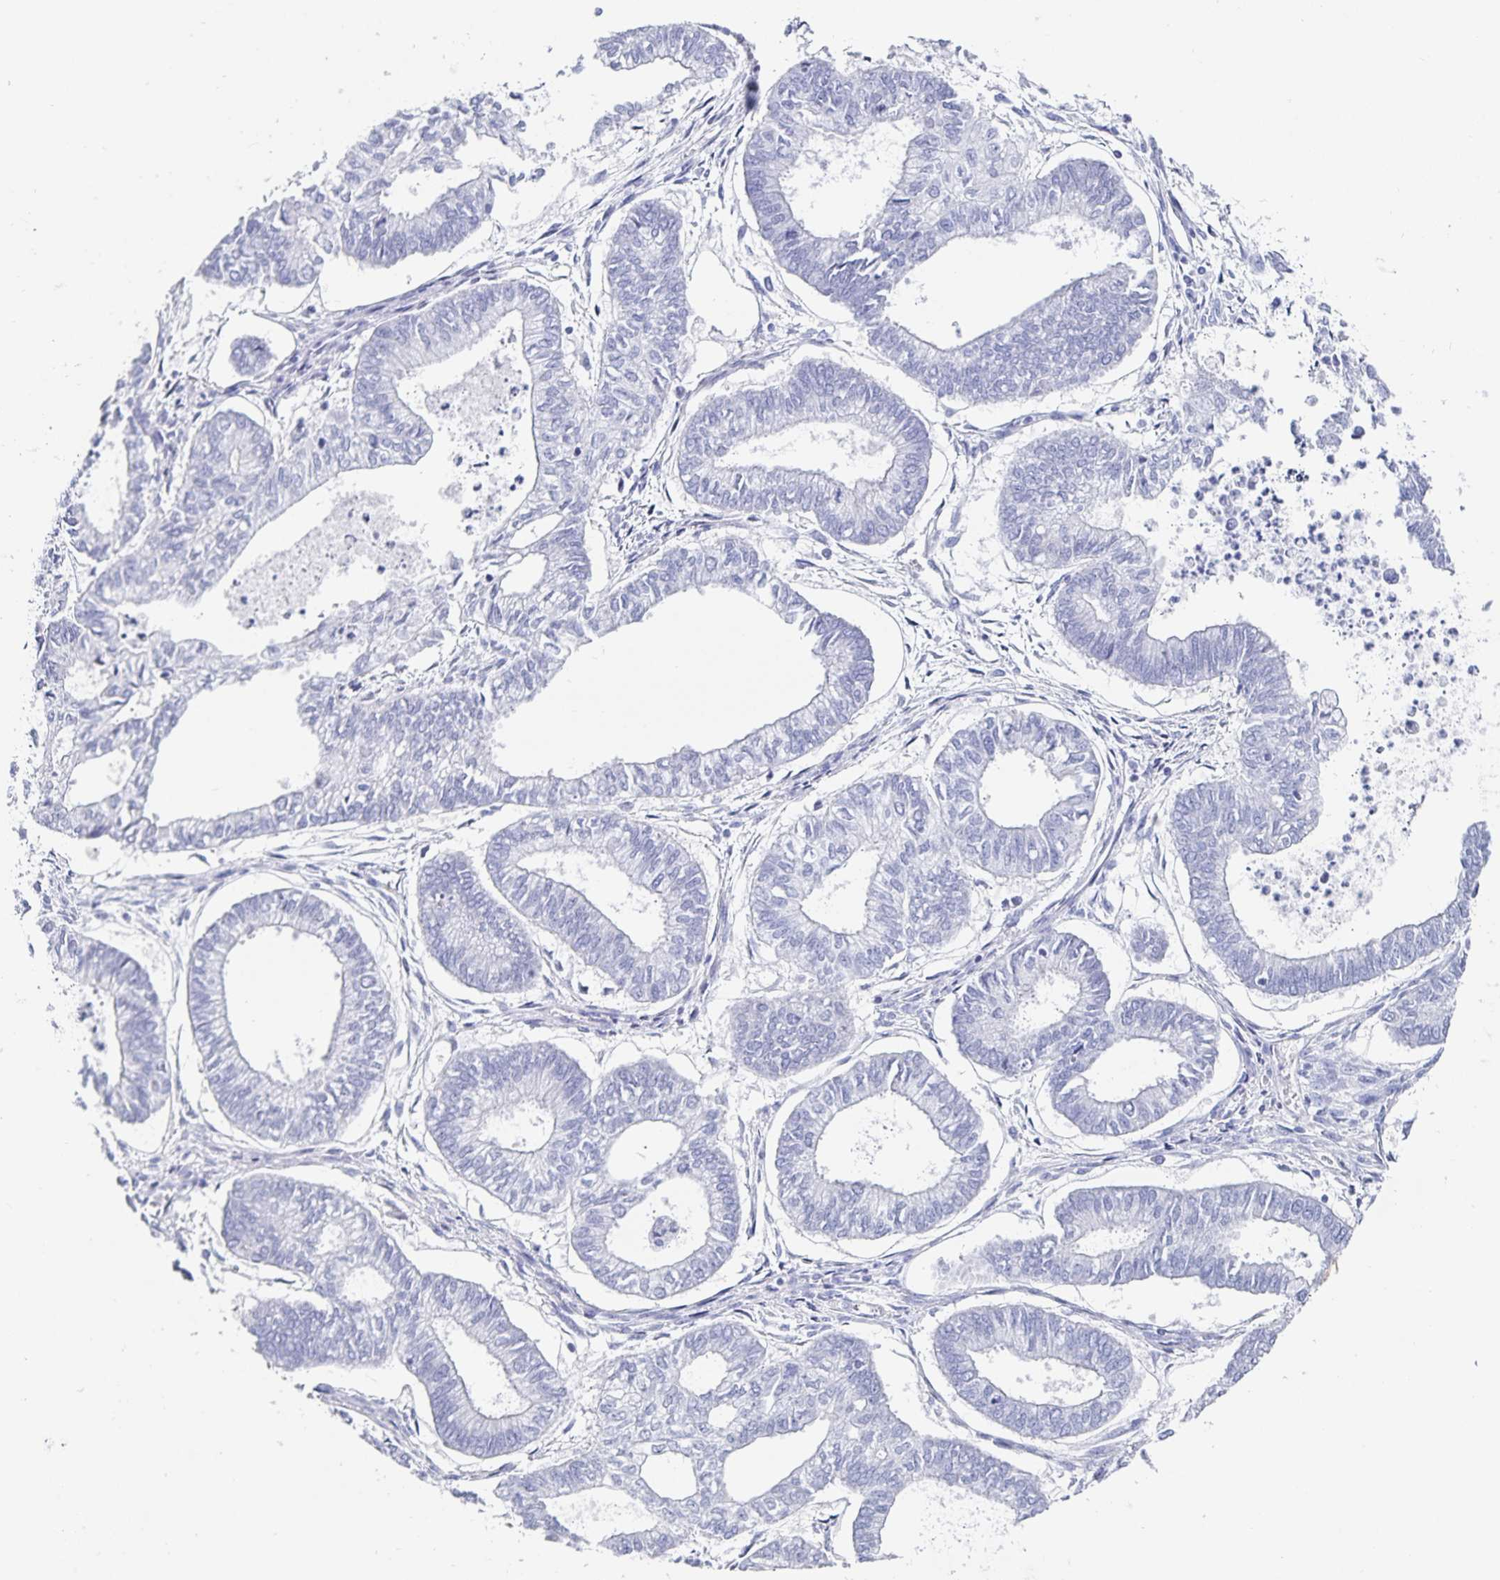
{"staining": {"intensity": "negative", "quantity": "none", "location": "none"}, "tissue": "ovarian cancer", "cell_type": "Tumor cells", "image_type": "cancer", "snomed": [{"axis": "morphology", "description": "Carcinoma, endometroid"}, {"axis": "topography", "description": "Ovary"}], "caption": "This image is of ovarian endometroid carcinoma stained with IHC to label a protein in brown with the nuclei are counter-stained blue. There is no positivity in tumor cells.", "gene": "C19orf73", "patient": {"sex": "female", "age": 64}}